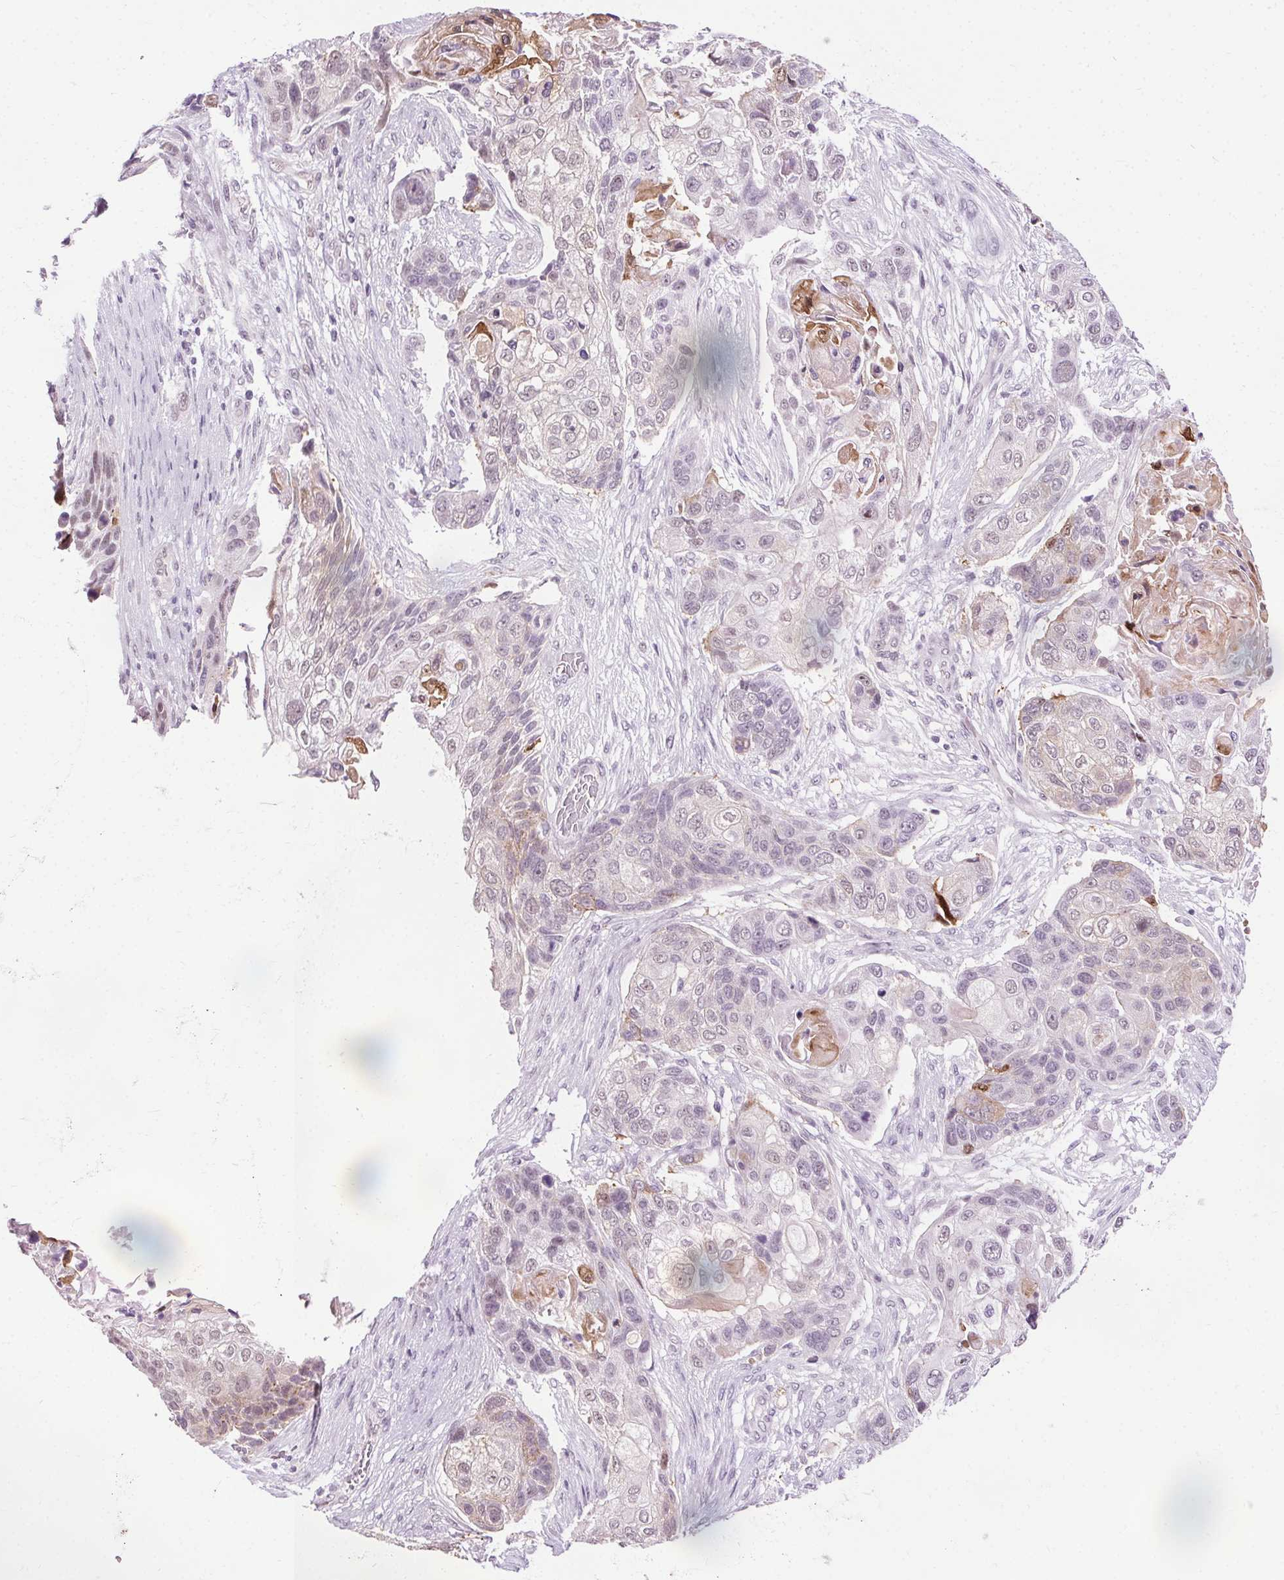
{"staining": {"intensity": "negative", "quantity": "none", "location": "none"}, "tissue": "lung cancer", "cell_type": "Tumor cells", "image_type": "cancer", "snomed": [{"axis": "morphology", "description": "Squamous cell carcinoma, NOS"}, {"axis": "topography", "description": "Lung"}], "caption": "Tumor cells show no significant protein positivity in lung cancer (squamous cell carcinoma). The staining is performed using DAB (3,3'-diaminobenzidine) brown chromogen with nuclei counter-stained in using hematoxylin.", "gene": "CEBPA", "patient": {"sex": "male", "age": 69}}